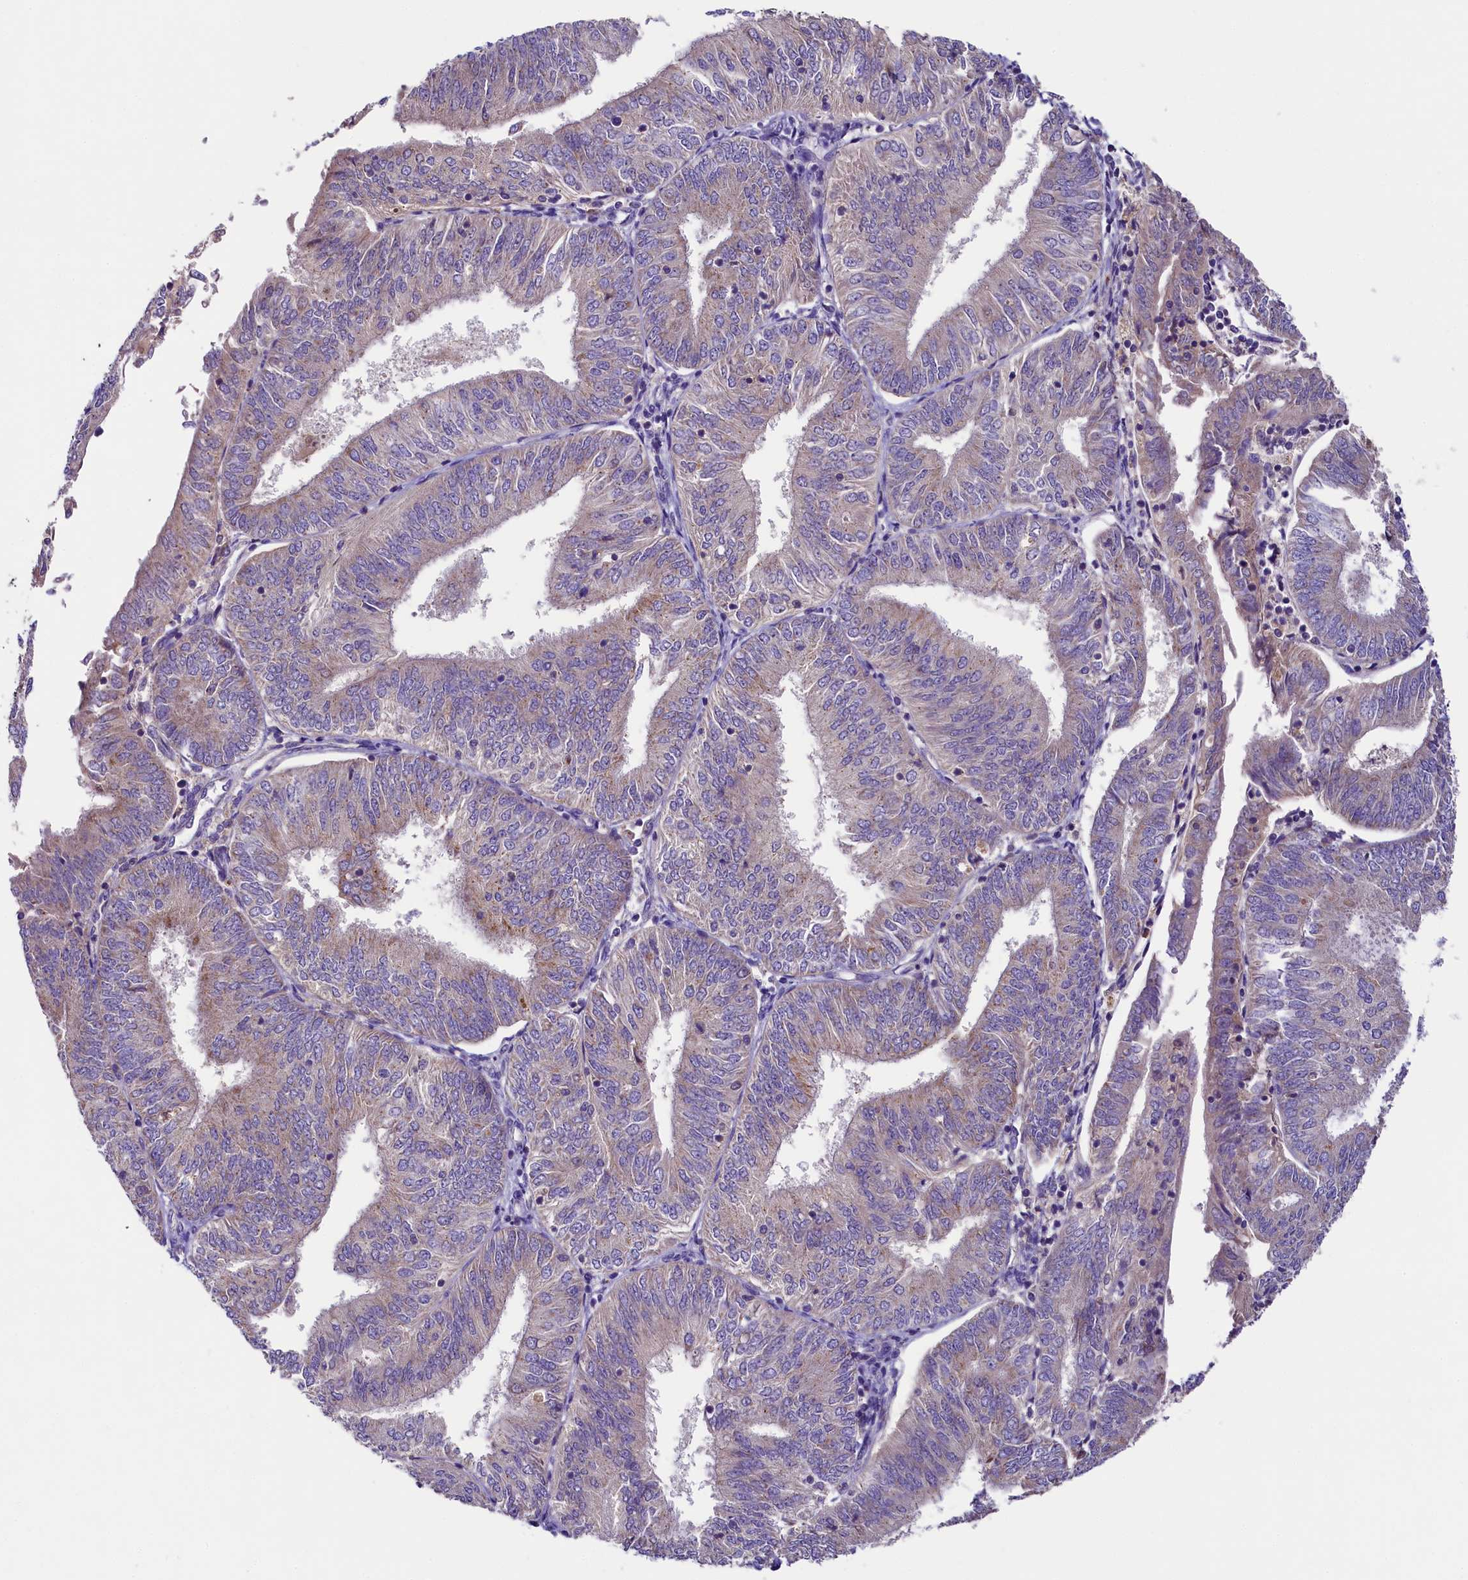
{"staining": {"intensity": "weak", "quantity": "25%-75%", "location": "cytoplasmic/membranous"}, "tissue": "endometrial cancer", "cell_type": "Tumor cells", "image_type": "cancer", "snomed": [{"axis": "morphology", "description": "Adenocarcinoma, NOS"}, {"axis": "topography", "description": "Endometrium"}], "caption": "Approximately 25%-75% of tumor cells in human adenocarcinoma (endometrial) reveal weak cytoplasmic/membranous protein expression as visualized by brown immunohistochemical staining.", "gene": "PMPCB", "patient": {"sex": "female", "age": 58}}